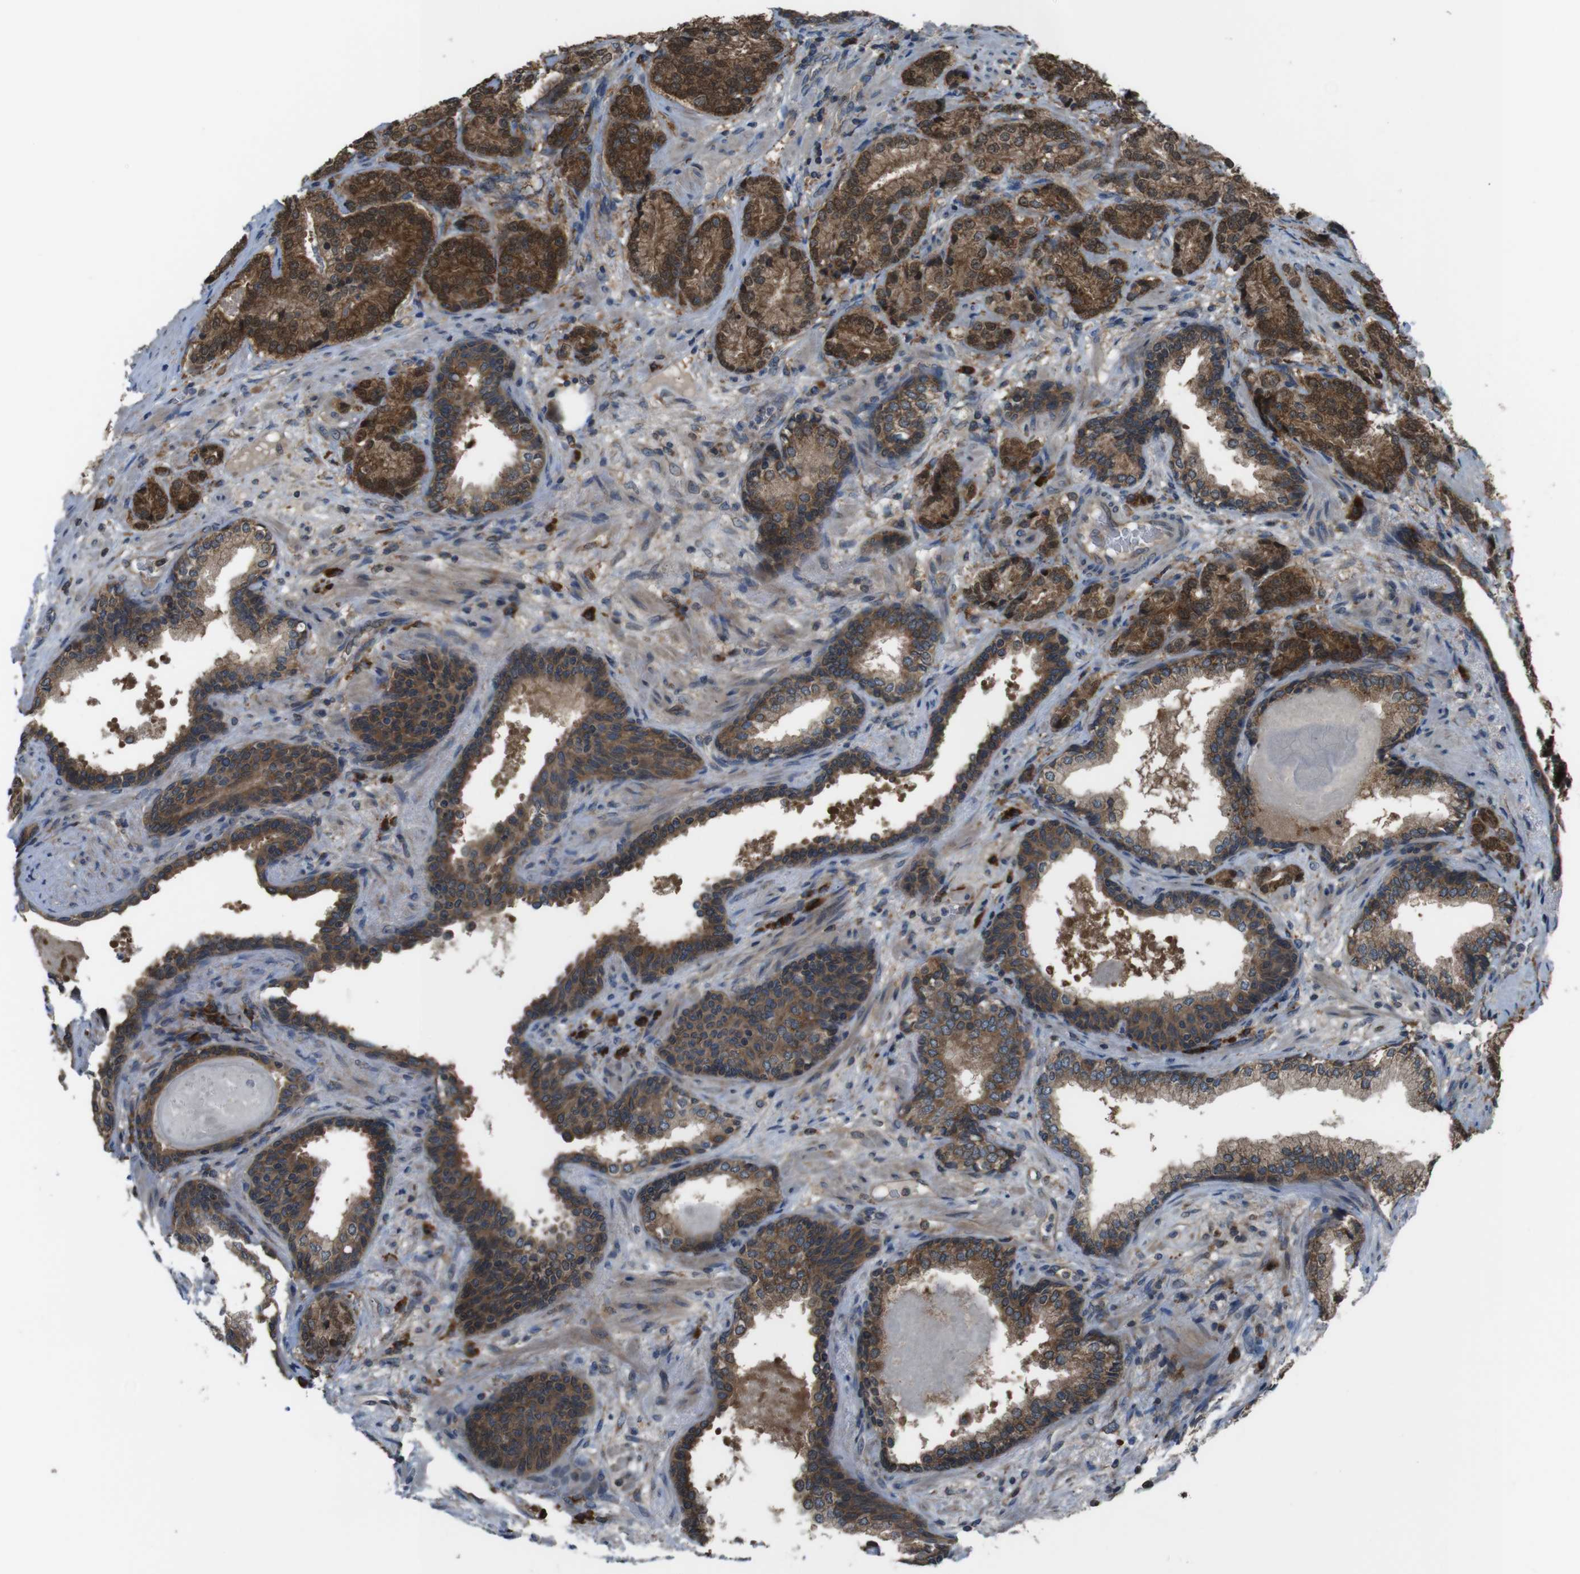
{"staining": {"intensity": "moderate", "quantity": ">75%", "location": "cytoplasmic/membranous,nuclear"}, "tissue": "prostate cancer", "cell_type": "Tumor cells", "image_type": "cancer", "snomed": [{"axis": "morphology", "description": "Adenocarcinoma, High grade"}, {"axis": "topography", "description": "Prostate"}], "caption": "IHC image of neoplastic tissue: adenocarcinoma (high-grade) (prostate) stained using IHC demonstrates medium levels of moderate protein expression localized specifically in the cytoplasmic/membranous and nuclear of tumor cells, appearing as a cytoplasmic/membranous and nuclear brown color.", "gene": "SSR3", "patient": {"sex": "male", "age": 61}}